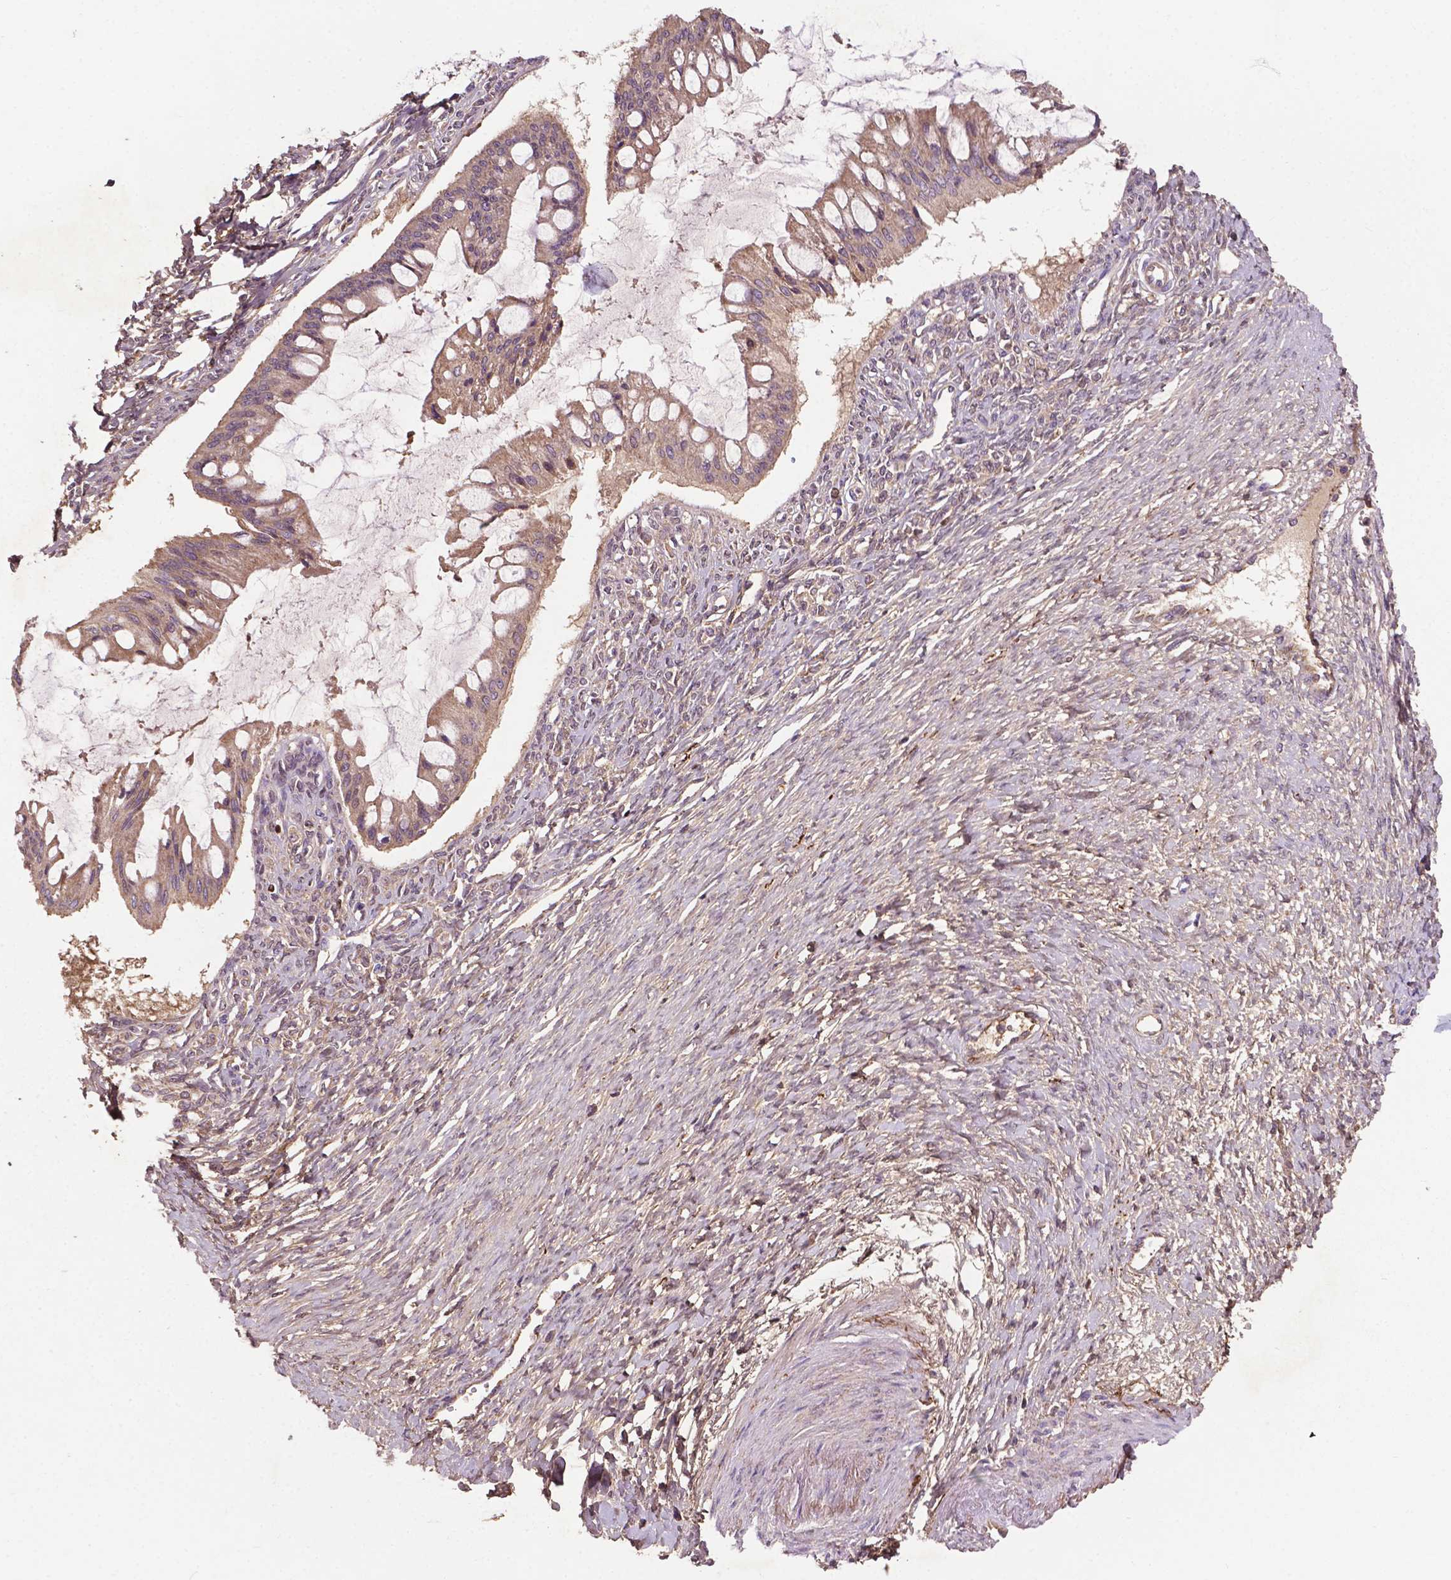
{"staining": {"intensity": "weak", "quantity": "25%-75%", "location": "cytoplasmic/membranous"}, "tissue": "ovarian cancer", "cell_type": "Tumor cells", "image_type": "cancer", "snomed": [{"axis": "morphology", "description": "Cystadenocarcinoma, mucinous, NOS"}, {"axis": "topography", "description": "Ovary"}], "caption": "There is low levels of weak cytoplasmic/membranous positivity in tumor cells of ovarian cancer, as demonstrated by immunohistochemical staining (brown color).", "gene": "GJA9", "patient": {"sex": "female", "age": 73}}